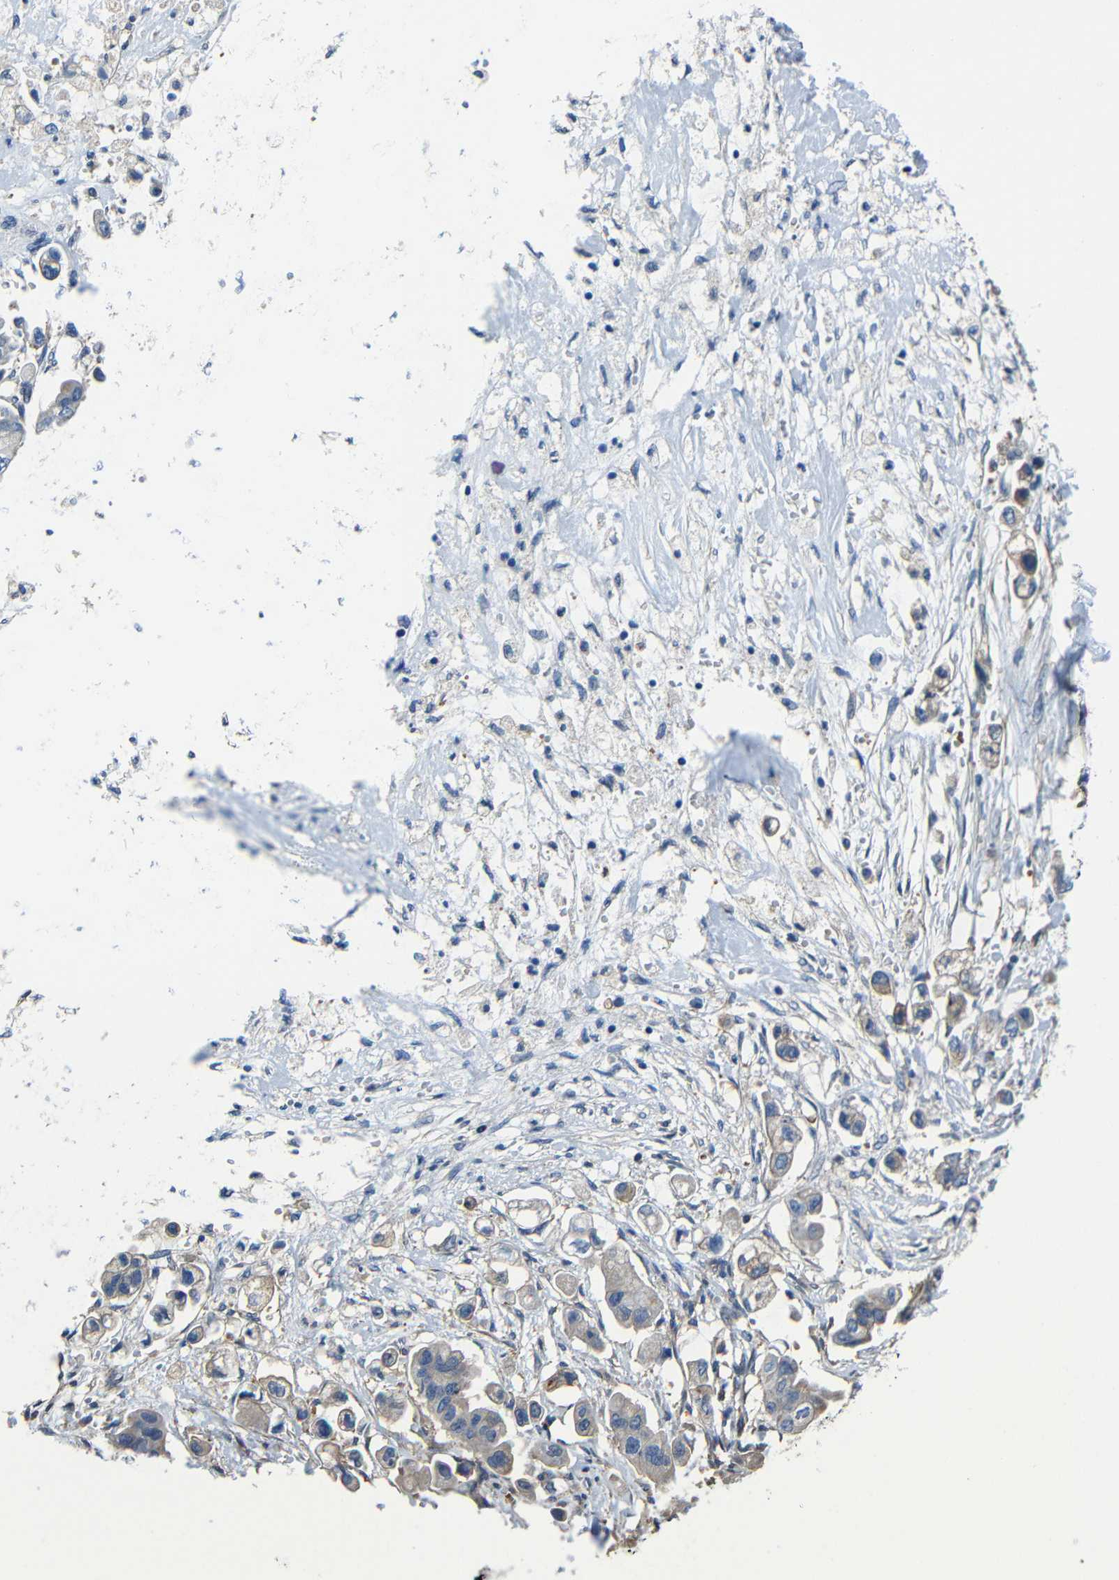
{"staining": {"intensity": "weak", "quantity": "25%-75%", "location": "cytoplasmic/membranous"}, "tissue": "stomach cancer", "cell_type": "Tumor cells", "image_type": "cancer", "snomed": [{"axis": "morphology", "description": "Adenocarcinoma, NOS"}, {"axis": "topography", "description": "Stomach"}], "caption": "Protein analysis of adenocarcinoma (stomach) tissue reveals weak cytoplasmic/membranous positivity in approximately 25%-75% of tumor cells. The protein is shown in brown color, while the nuclei are stained blue.", "gene": "GDI1", "patient": {"sex": "male", "age": 62}}